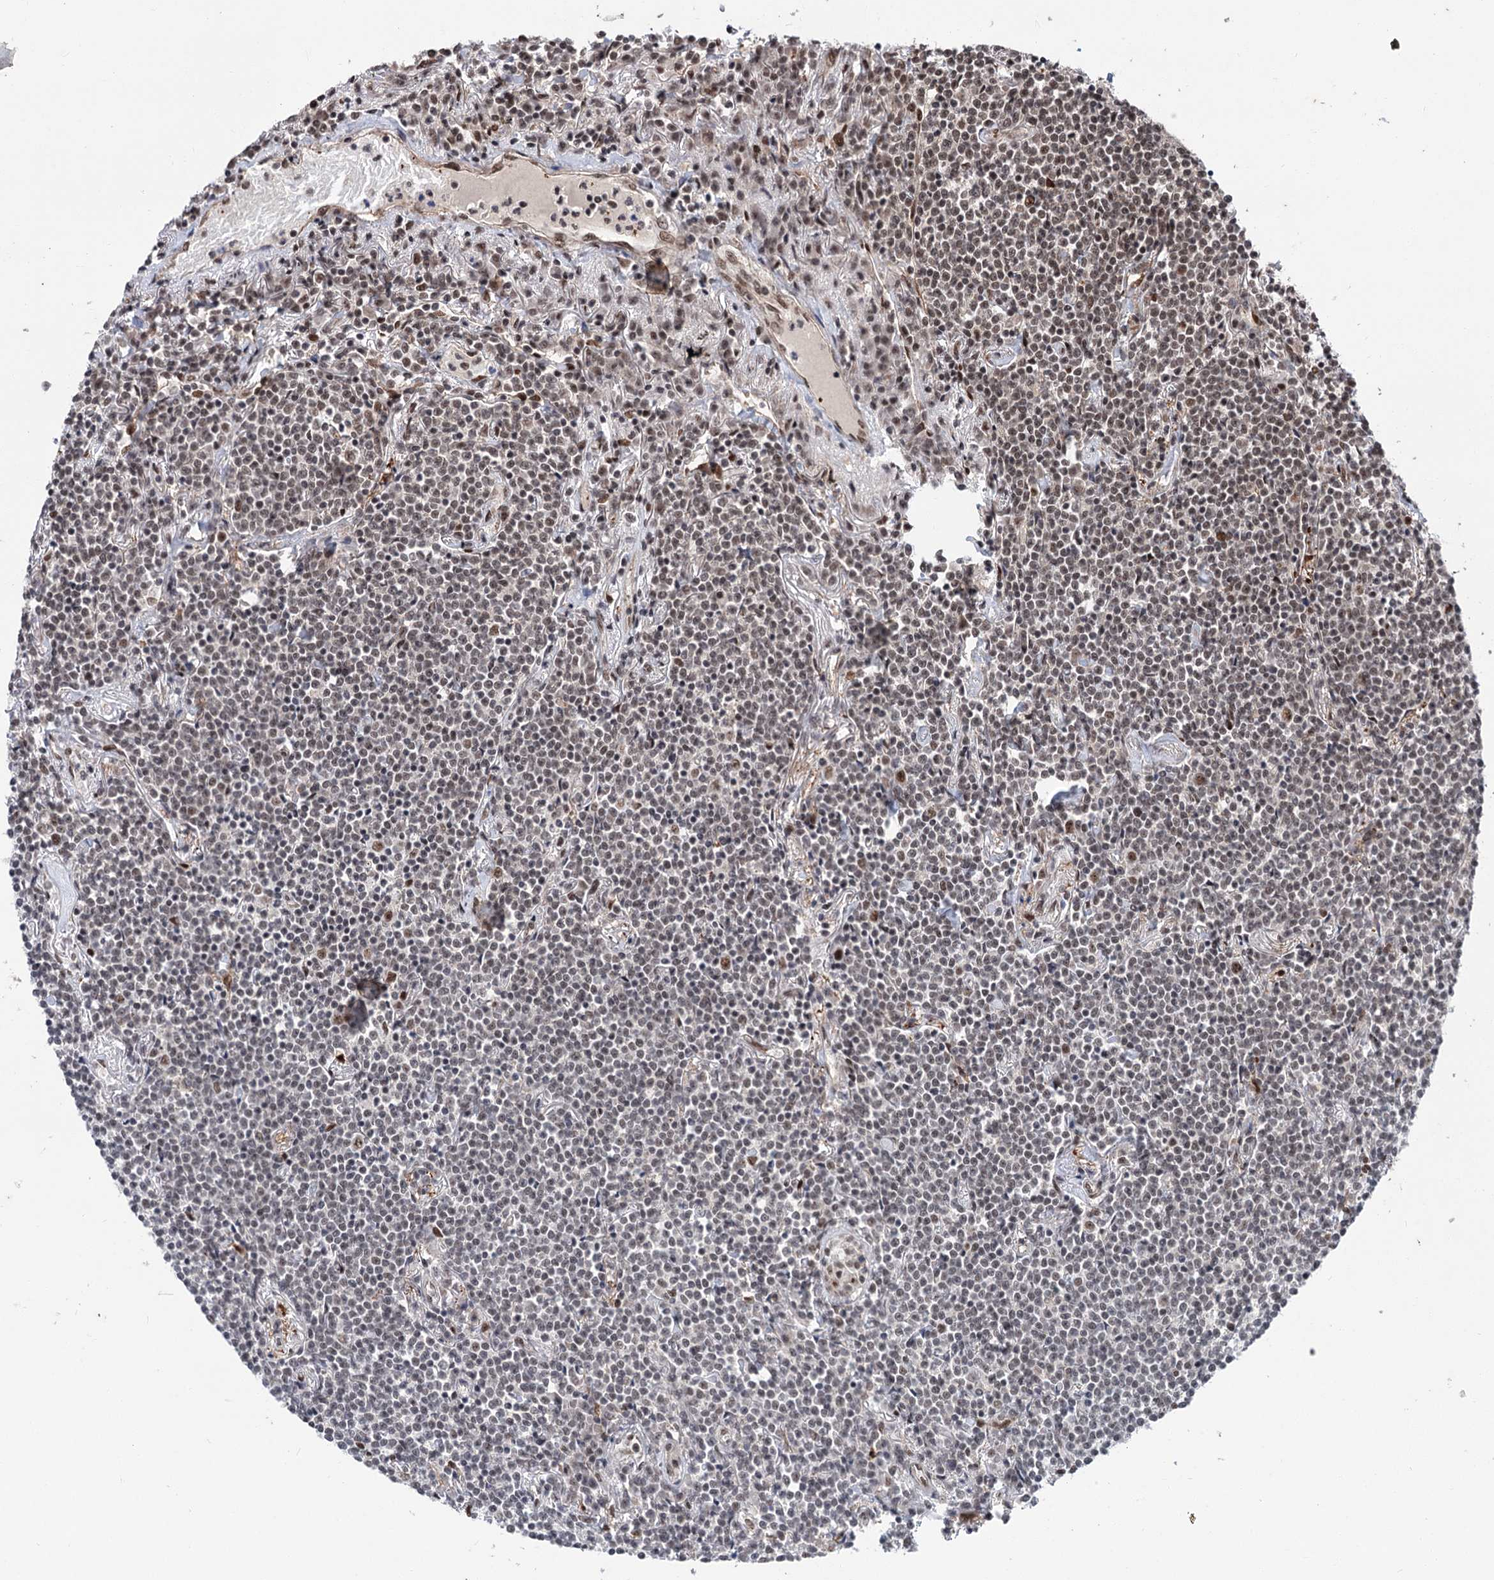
{"staining": {"intensity": "weak", "quantity": "25%-75%", "location": "nuclear"}, "tissue": "lymphoma", "cell_type": "Tumor cells", "image_type": "cancer", "snomed": [{"axis": "morphology", "description": "Malignant lymphoma, non-Hodgkin's type, Low grade"}, {"axis": "topography", "description": "Lung"}], "caption": "About 25%-75% of tumor cells in human malignant lymphoma, non-Hodgkin's type (low-grade) show weak nuclear protein staining as visualized by brown immunohistochemical staining.", "gene": "MAML1", "patient": {"sex": "female", "age": 71}}